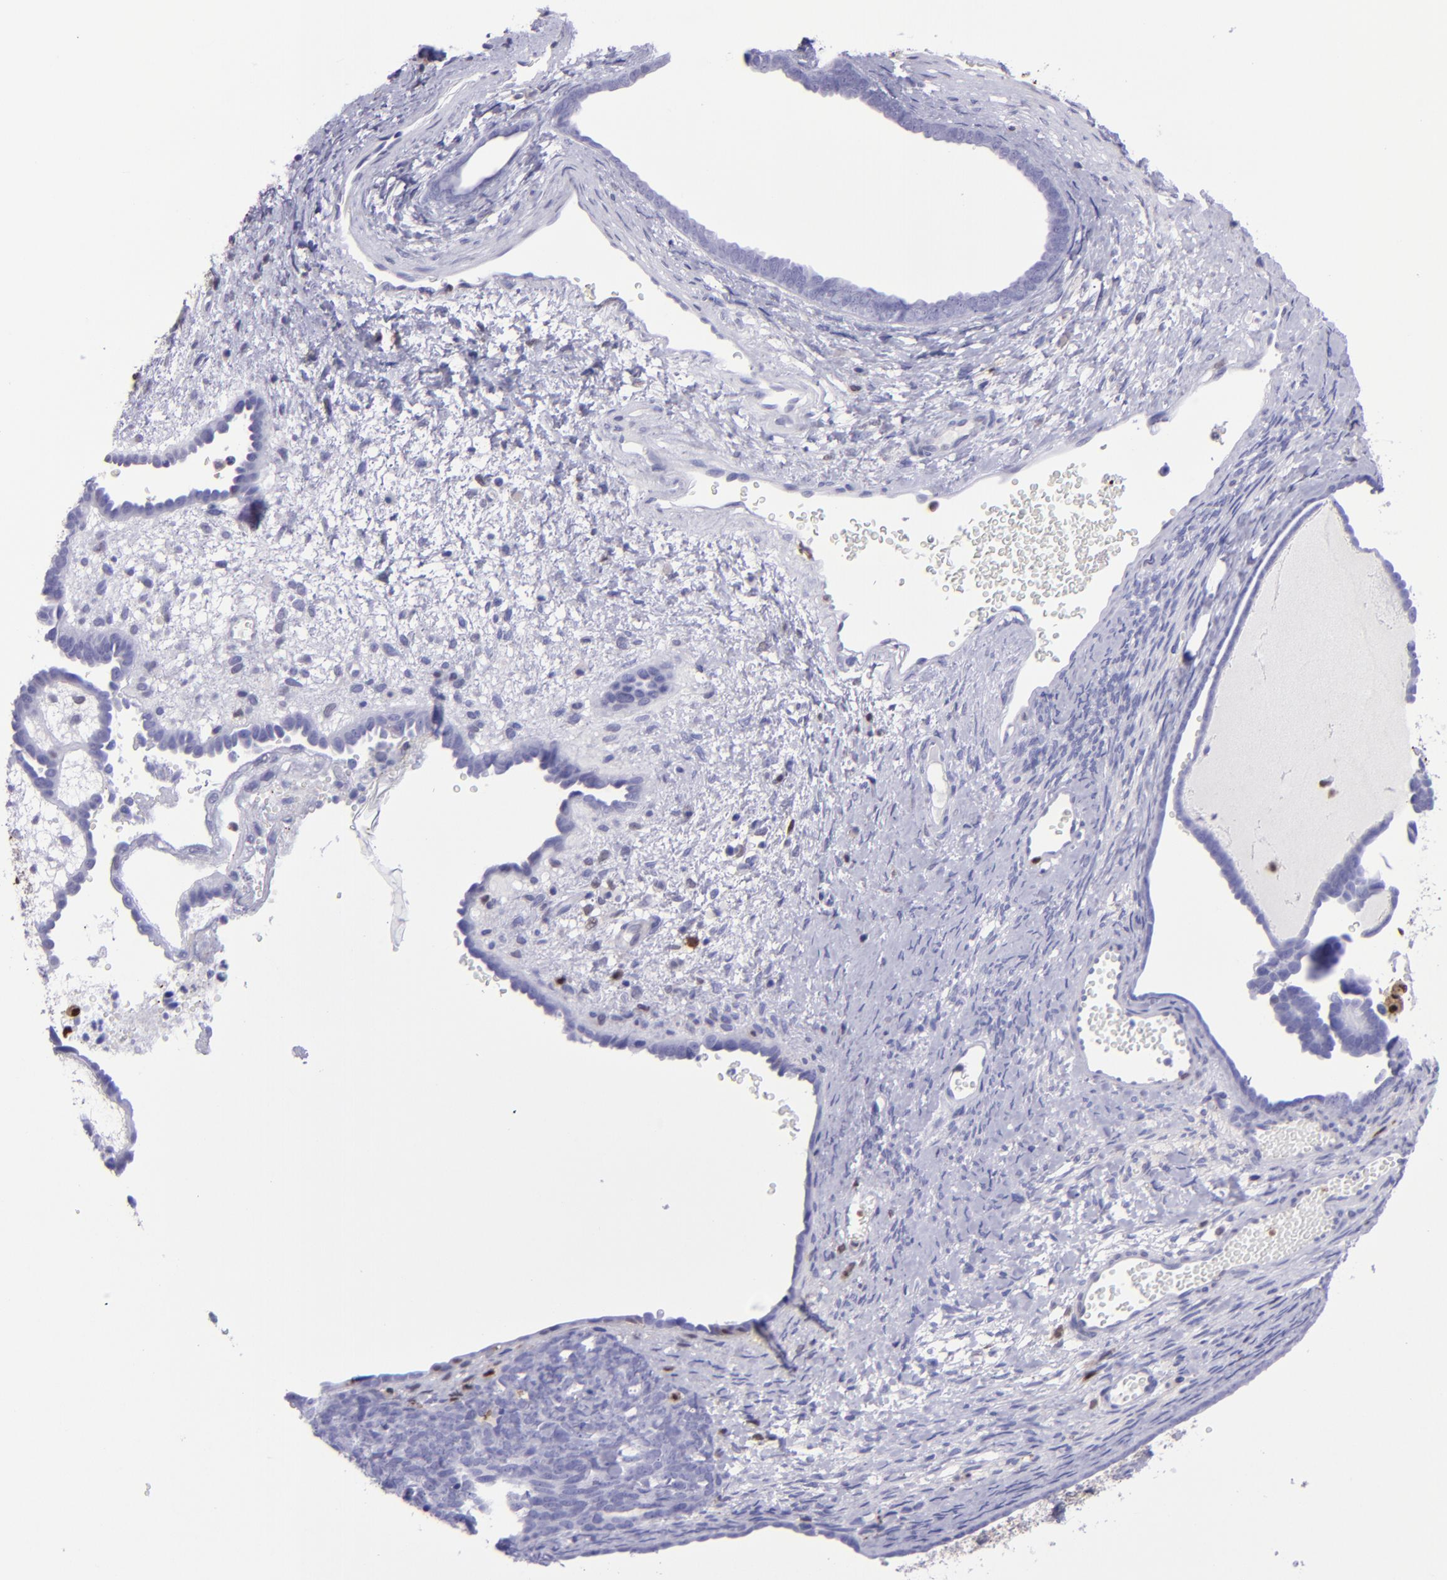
{"staining": {"intensity": "negative", "quantity": "none", "location": "none"}, "tissue": "endometrial cancer", "cell_type": "Tumor cells", "image_type": "cancer", "snomed": [{"axis": "morphology", "description": "Neoplasm, malignant, NOS"}, {"axis": "topography", "description": "Endometrium"}], "caption": "Tumor cells show no significant protein positivity in endometrial cancer (neoplasm (malignant)). The staining was performed using DAB to visualize the protein expression in brown, while the nuclei were stained in blue with hematoxylin (Magnification: 20x).", "gene": "TYMP", "patient": {"sex": "female", "age": 74}}